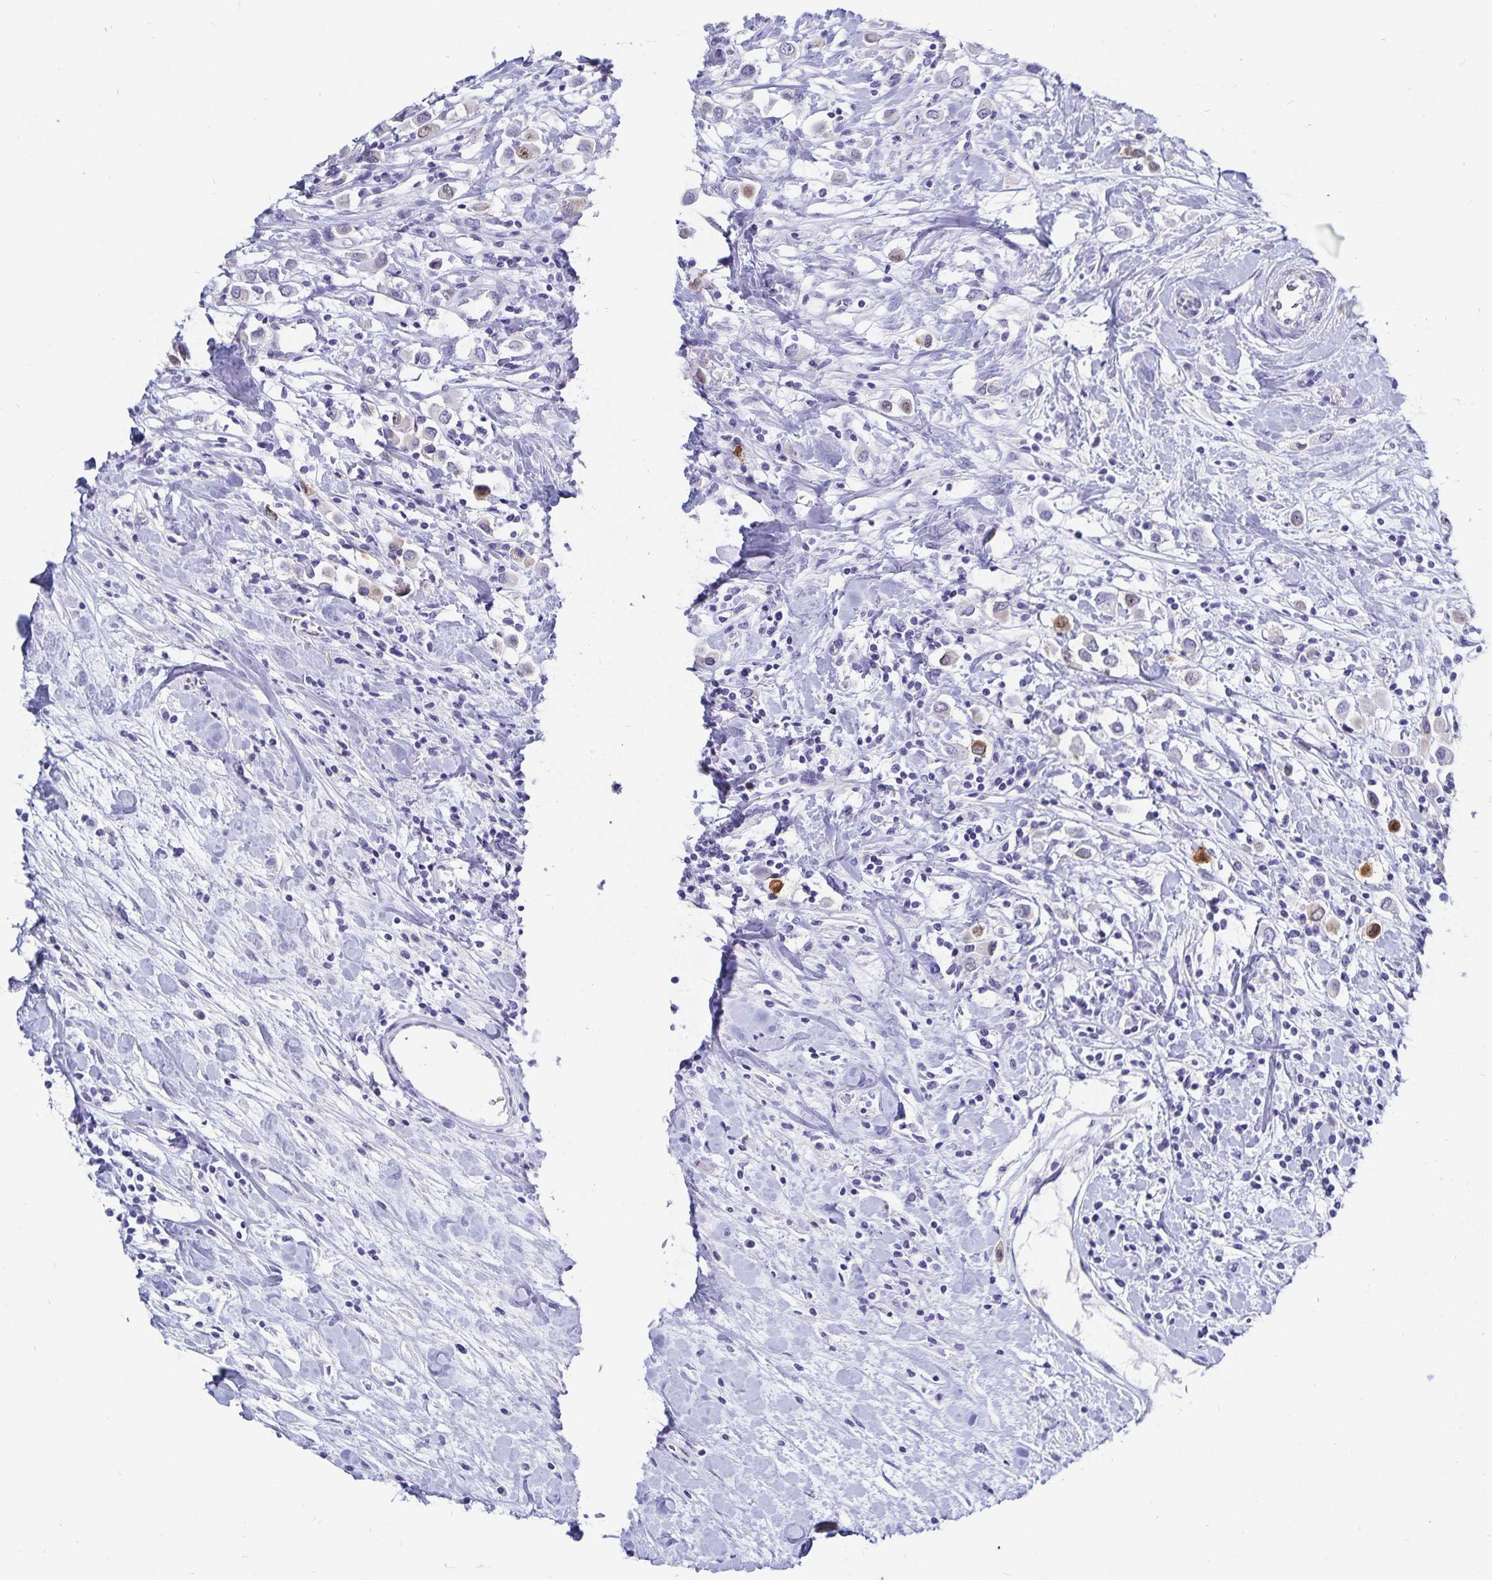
{"staining": {"intensity": "moderate", "quantity": "<25%", "location": "cytoplasmic/membranous"}, "tissue": "breast cancer", "cell_type": "Tumor cells", "image_type": "cancer", "snomed": [{"axis": "morphology", "description": "Duct carcinoma"}, {"axis": "topography", "description": "Breast"}], "caption": "Breast infiltrating ductal carcinoma stained with IHC displays moderate cytoplasmic/membranous expression in about <25% of tumor cells. The staining was performed using DAB (3,3'-diaminobenzidine), with brown indicating positive protein expression. Nuclei are stained blue with hematoxylin.", "gene": "HMGB3", "patient": {"sex": "female", "age": 61}}